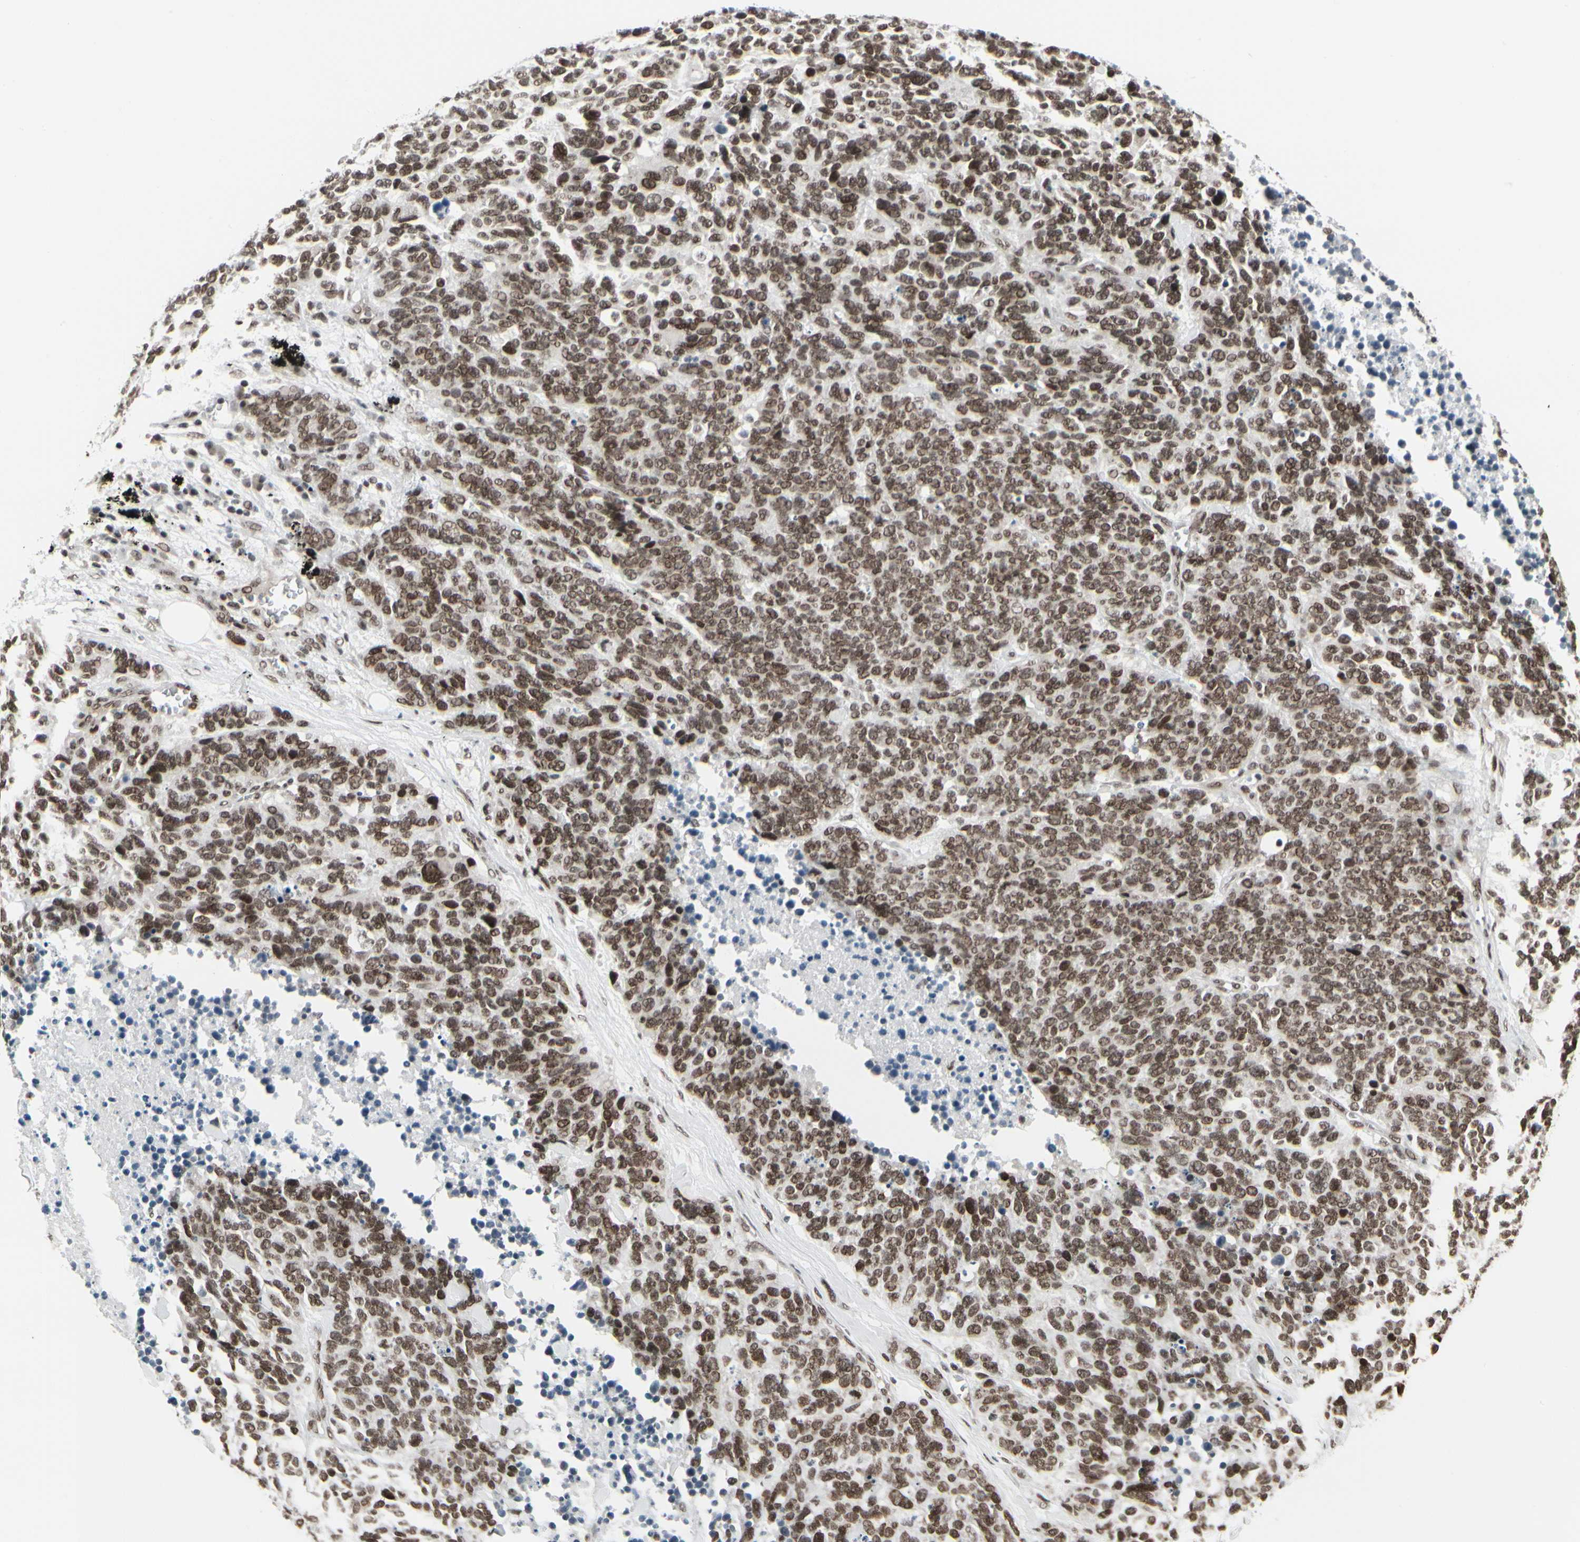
{"staining": {"intensity": "moderate", "quantity": ">75%", "location": "nuclear"}, "tissue": "lung cancer", "cell_type": "Tumor cells", "image_type": "cancer", "snomed": [{"axis": "morphology", "description": "Neoplasm, malignant, NOS"}, {"axis": "topography", "description": "Lung"}], "caption": "Moderate nuclear positivity is seen in about >75% of tumor cells in lung cancer (malignant neoplasm). (Brightfield microscopy of DAB IHC at high magnification).", "gene": "HMG20A", "patient": {"sex": "female", "age": 58}}